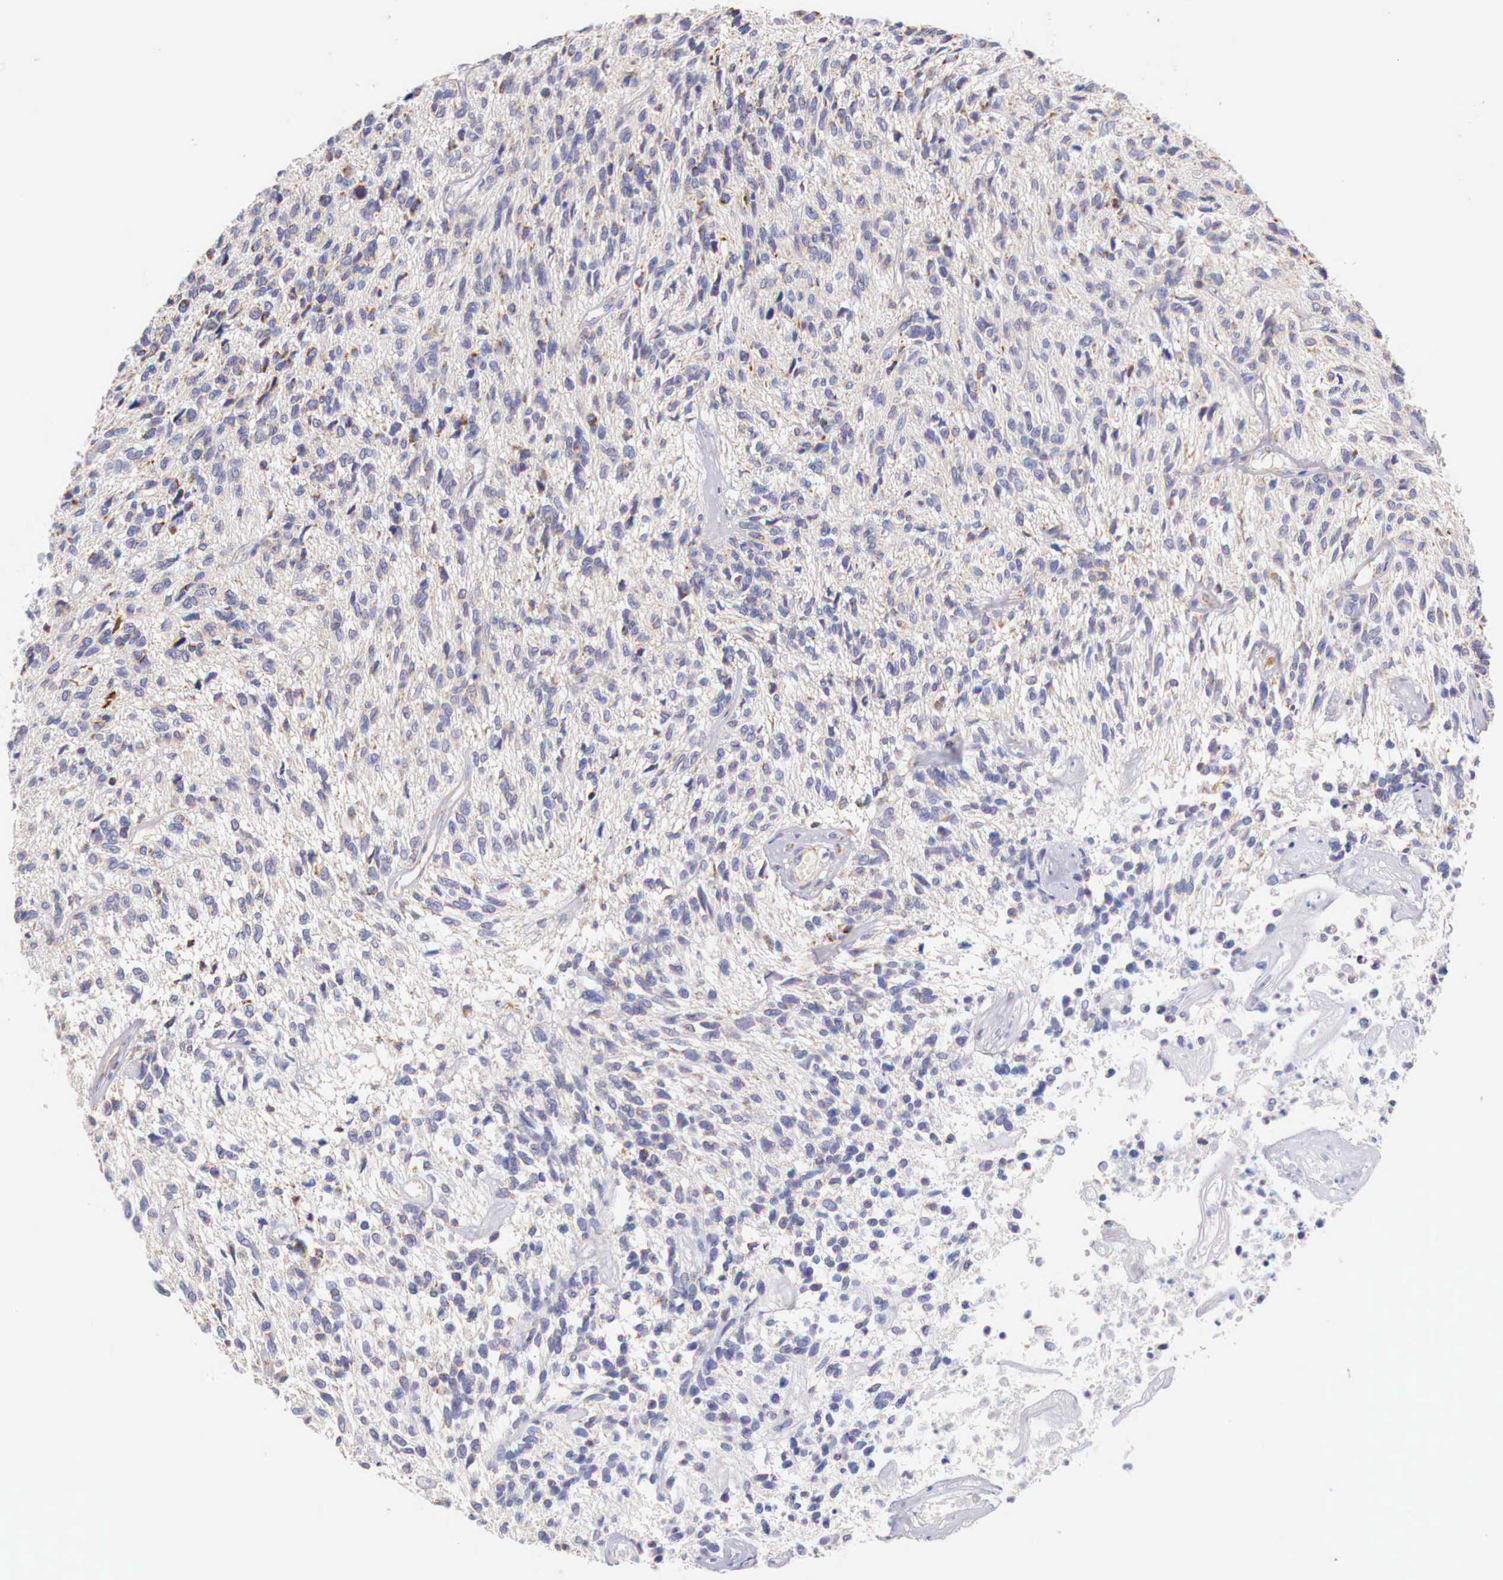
{"staining": {"intensity": "weak", "quantity": "25%-75%", "location": "cytoplasmic/membranous"}, "tissue": "glioma", "cell_type": "Tumor cells", "image_type": "cancer", "snomed": [{"axis": "morphology", "description": "Glioma, malignant, High grade"}, {"axis": "topography", "description": "Brain"}], "caption": "This image reveals immunohistochemistry staining of human glioma, with low weak cytoplasmic/membranous expression in about 25%-75% of tumor cells.", "gene": "IDH3G", "patient": {"sex": "male", "age": 77}}